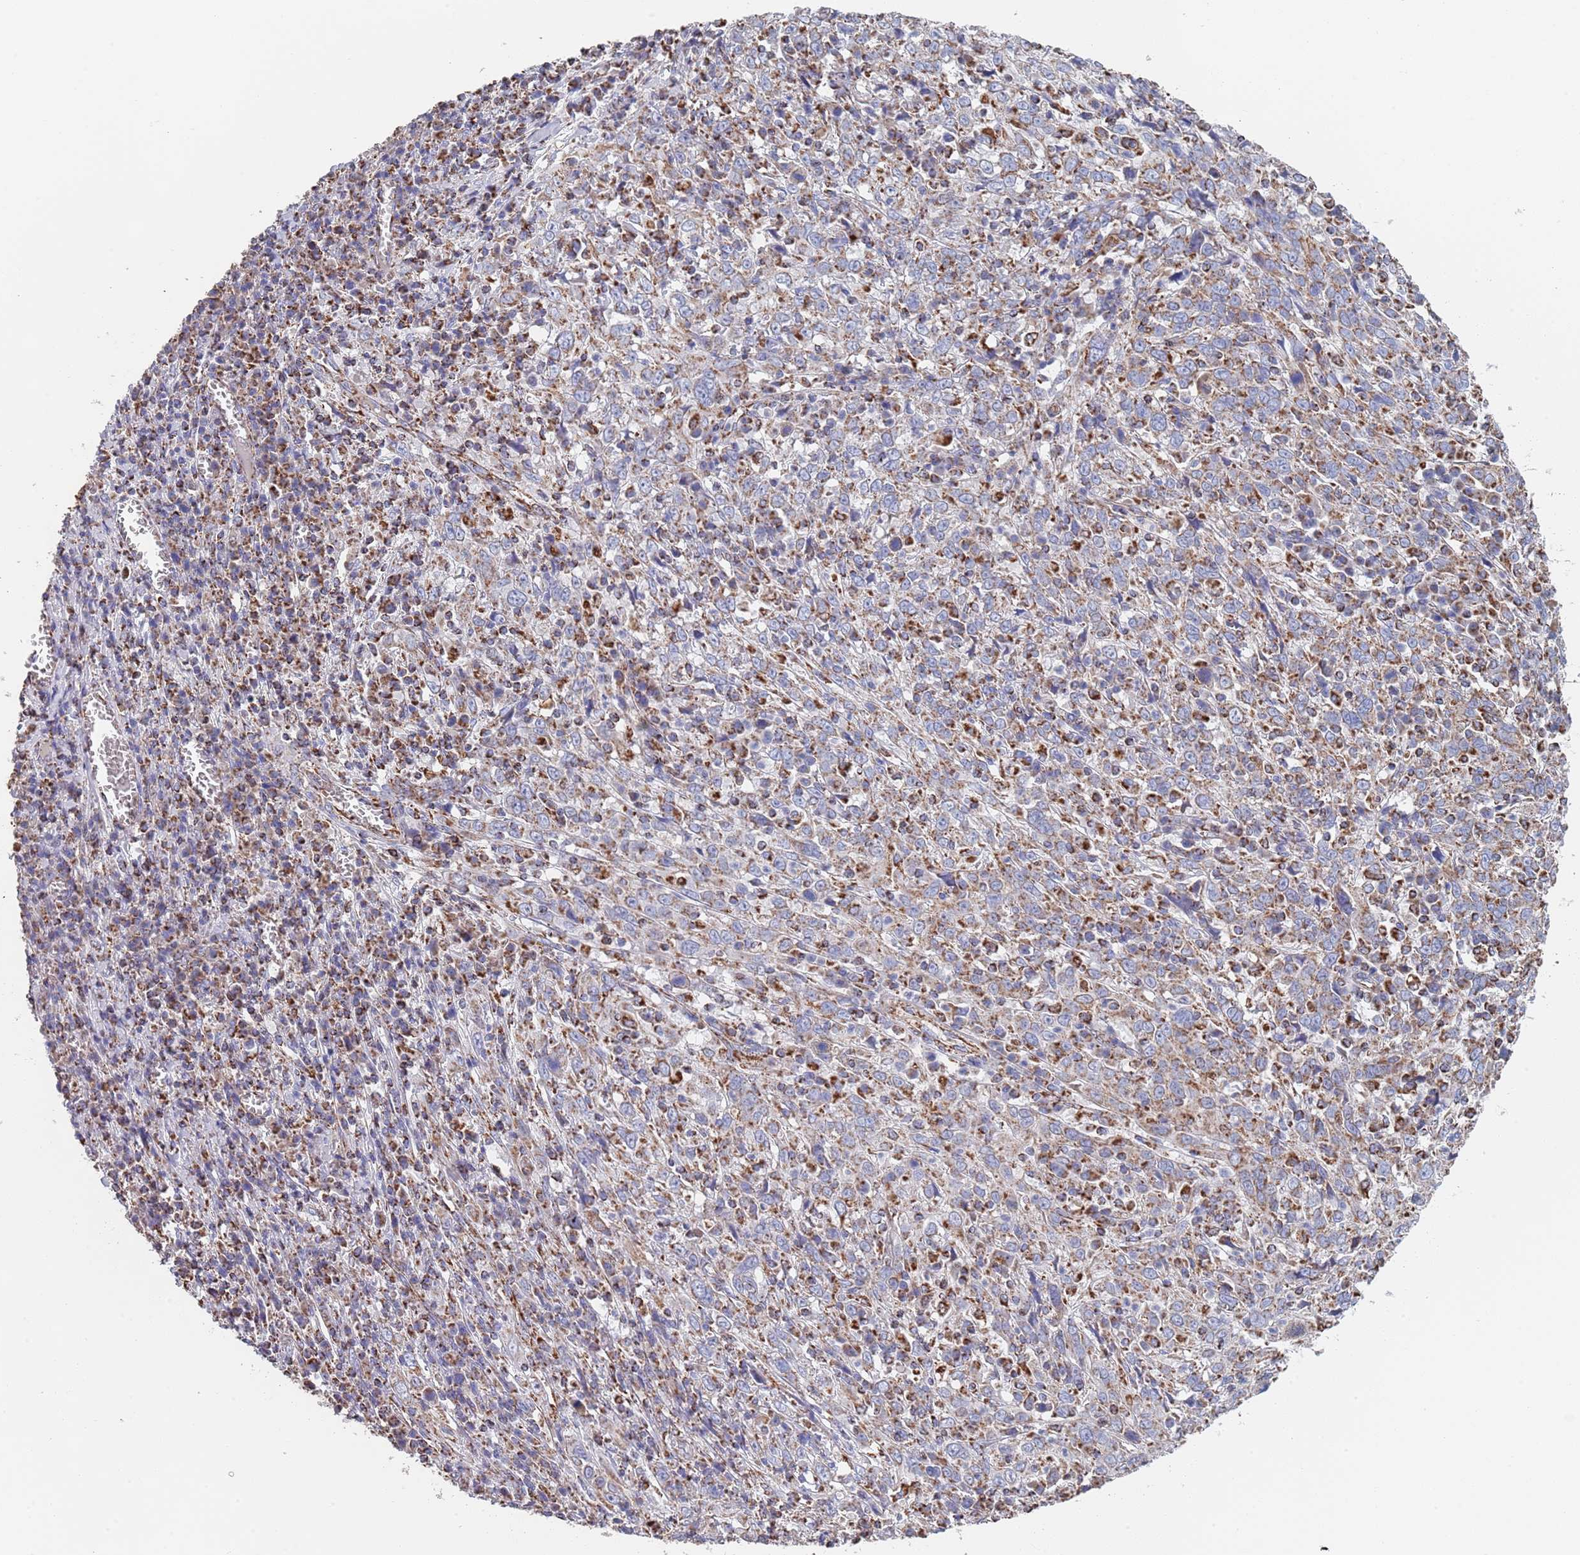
{"staining": {"intensity": "weak", "quantity": "25%-75%", "location": "cytoplasmic/membranous"}, "tissue": "cervical cancer", "cell_type": "Tumor cells", "image_type": "cancer", "snomed": [{"axis": "morphology", "description": "Squamous cell carcinoma, NOS"}, {"axis": "topography", "description": "Cervix"}], "caption": "Cervical cancer stained with DAB IHC displays low levels of weak cytoplasmic/membranous positivity in approximately 25%-75% of tumor cells.", "gene": "PGP", "patient": {"sex": "female", "age": 46}}